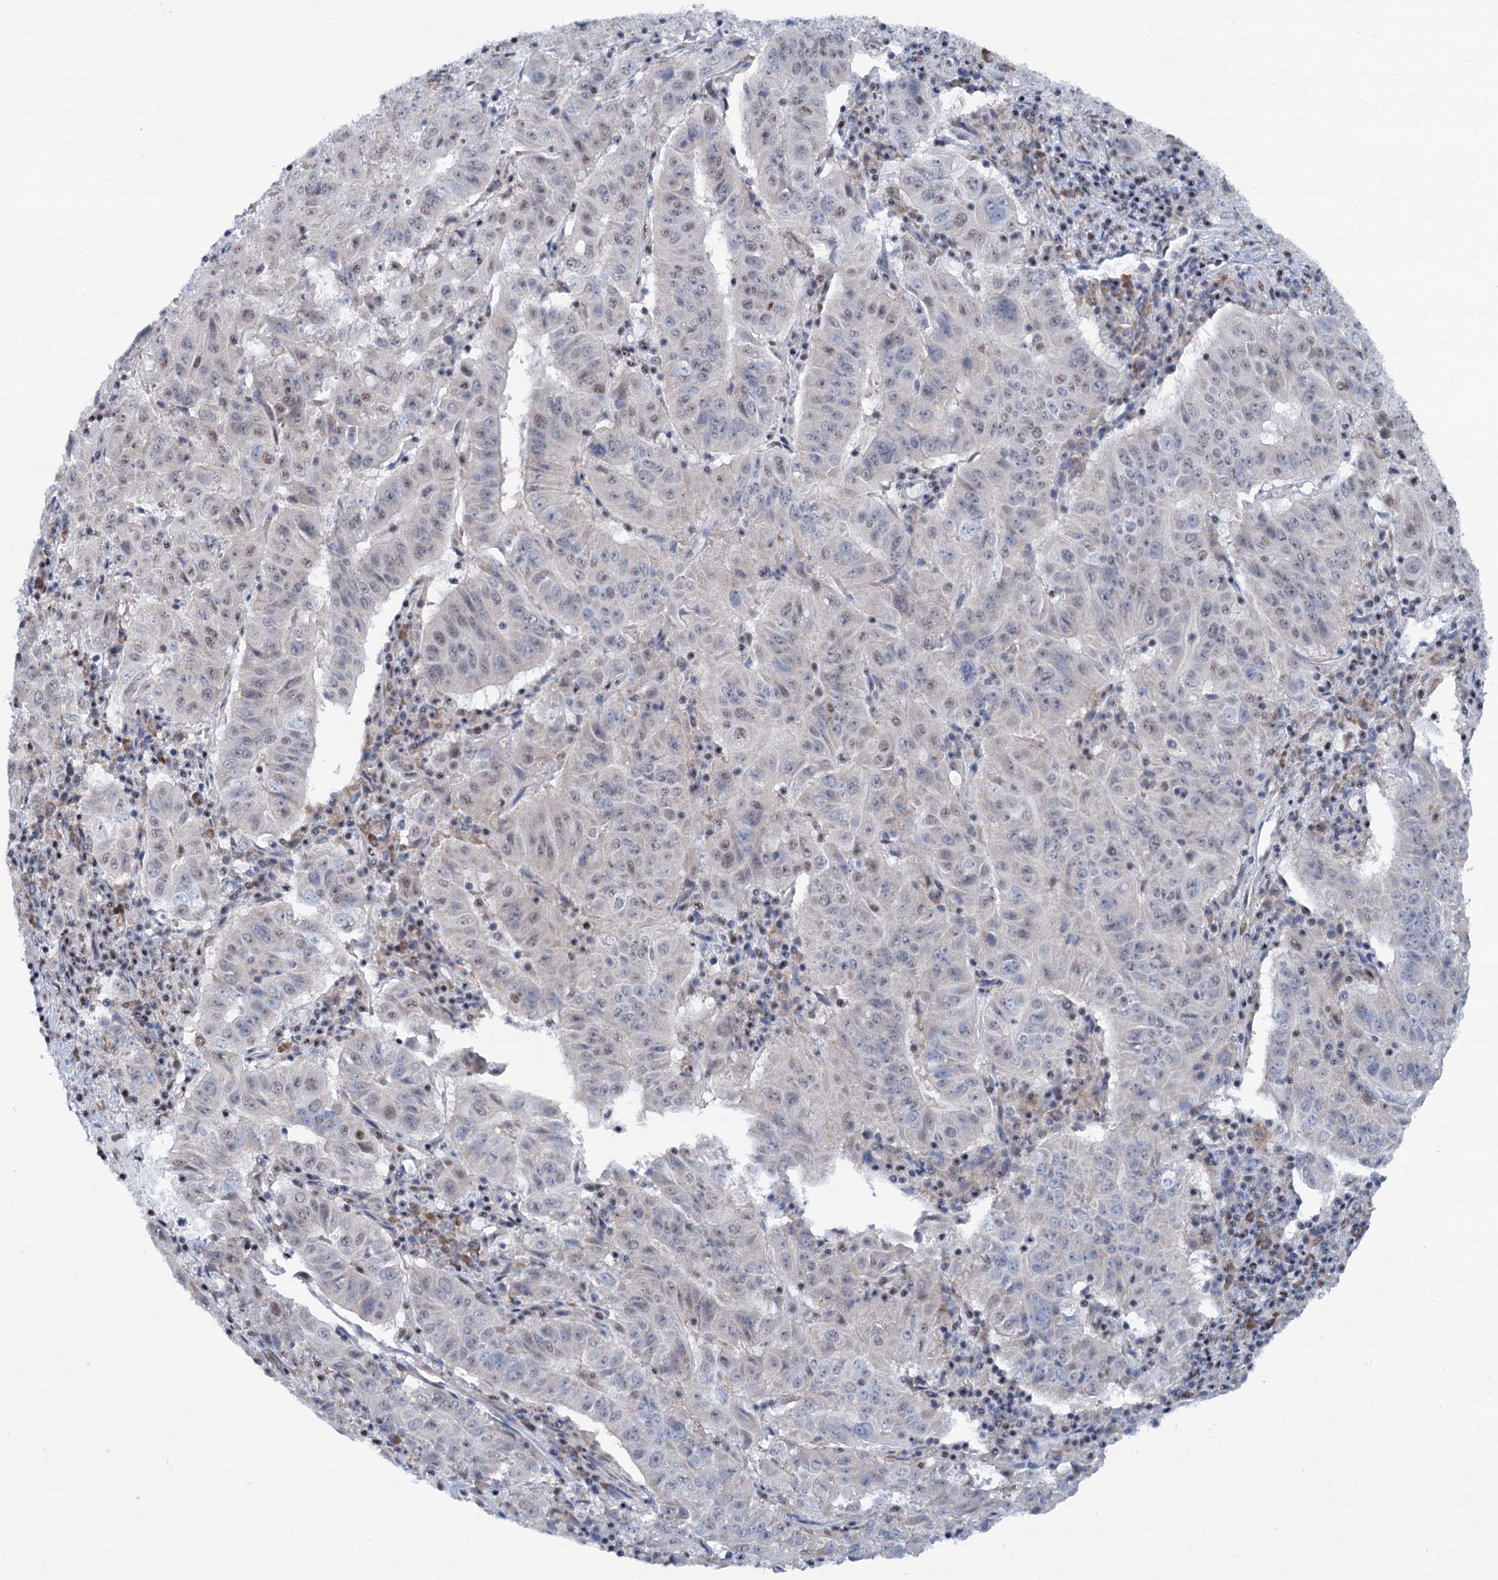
{"staining": {"intensity": "moderate", "quantity": "25%-75%", "location": "nuclear"}, "tissue": "pancreatic cancer", "cell_type": "Tumor cells", "image_type": "cancer", "snomed": [{"axis": "morphology", "description": "Adenocarcinoma, NOS"}, {"axis": "topography", "description": "Pancreas"}], "caption": "A brown stain highlights moderate nuclear expression of a protein in pancreatic adenocarcinoma tumor cells.", "gene": "SREK1", "patient": {"sex": "male", "age": 63}}